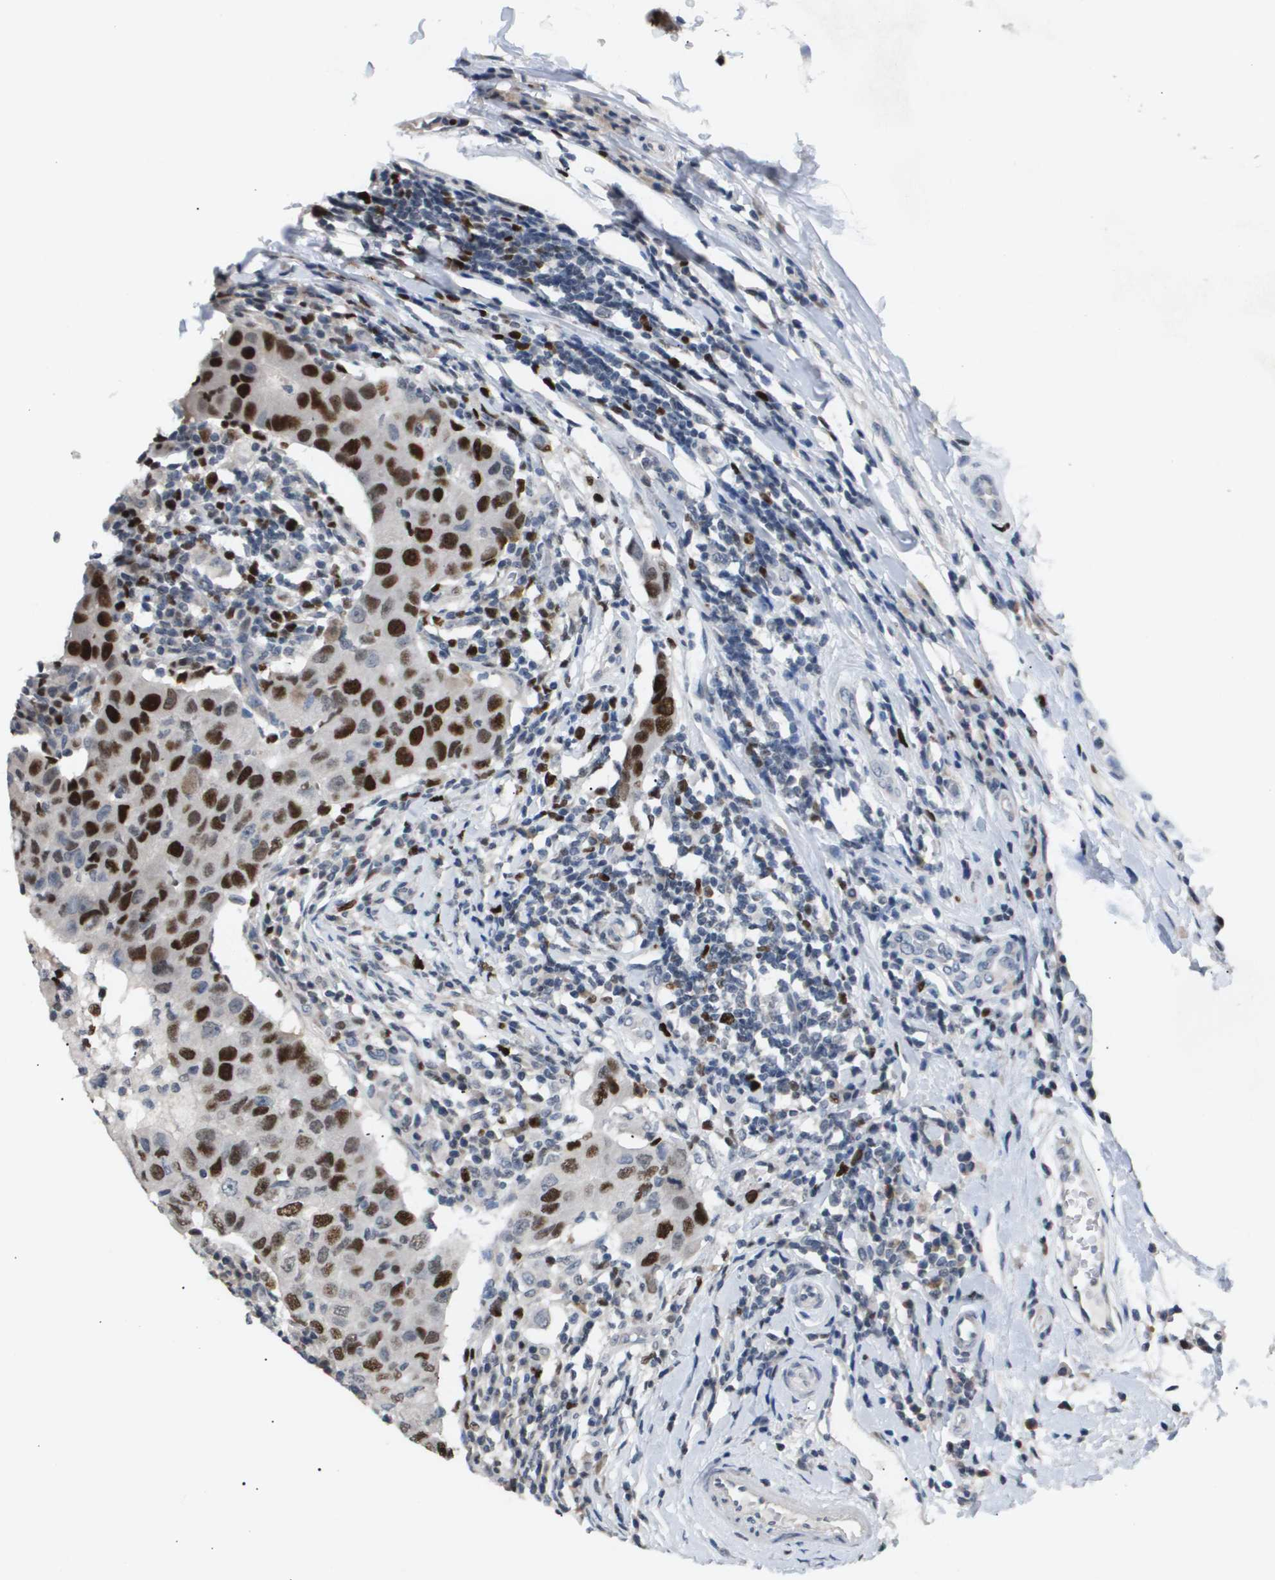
{"staining": {"intensity": "strong", "quantity": ">75%", "location": "nuclear"}, "tissue": "breast cancer", "cell_type": "Tumor cells", "image_type": "cancer", "snomed": [{"axis": "morphology", "description": "Duct carcinoma"}, {"axis": "topography", "description": "Breast"}], "caption": "This is an image of immunohistochemistry (IHC) staining of breast cancer, which shows strong positivity in the nuclear of tumor cells.", "gene": "ANAPC2", "patient": {"sex": "female", "age": 27}}